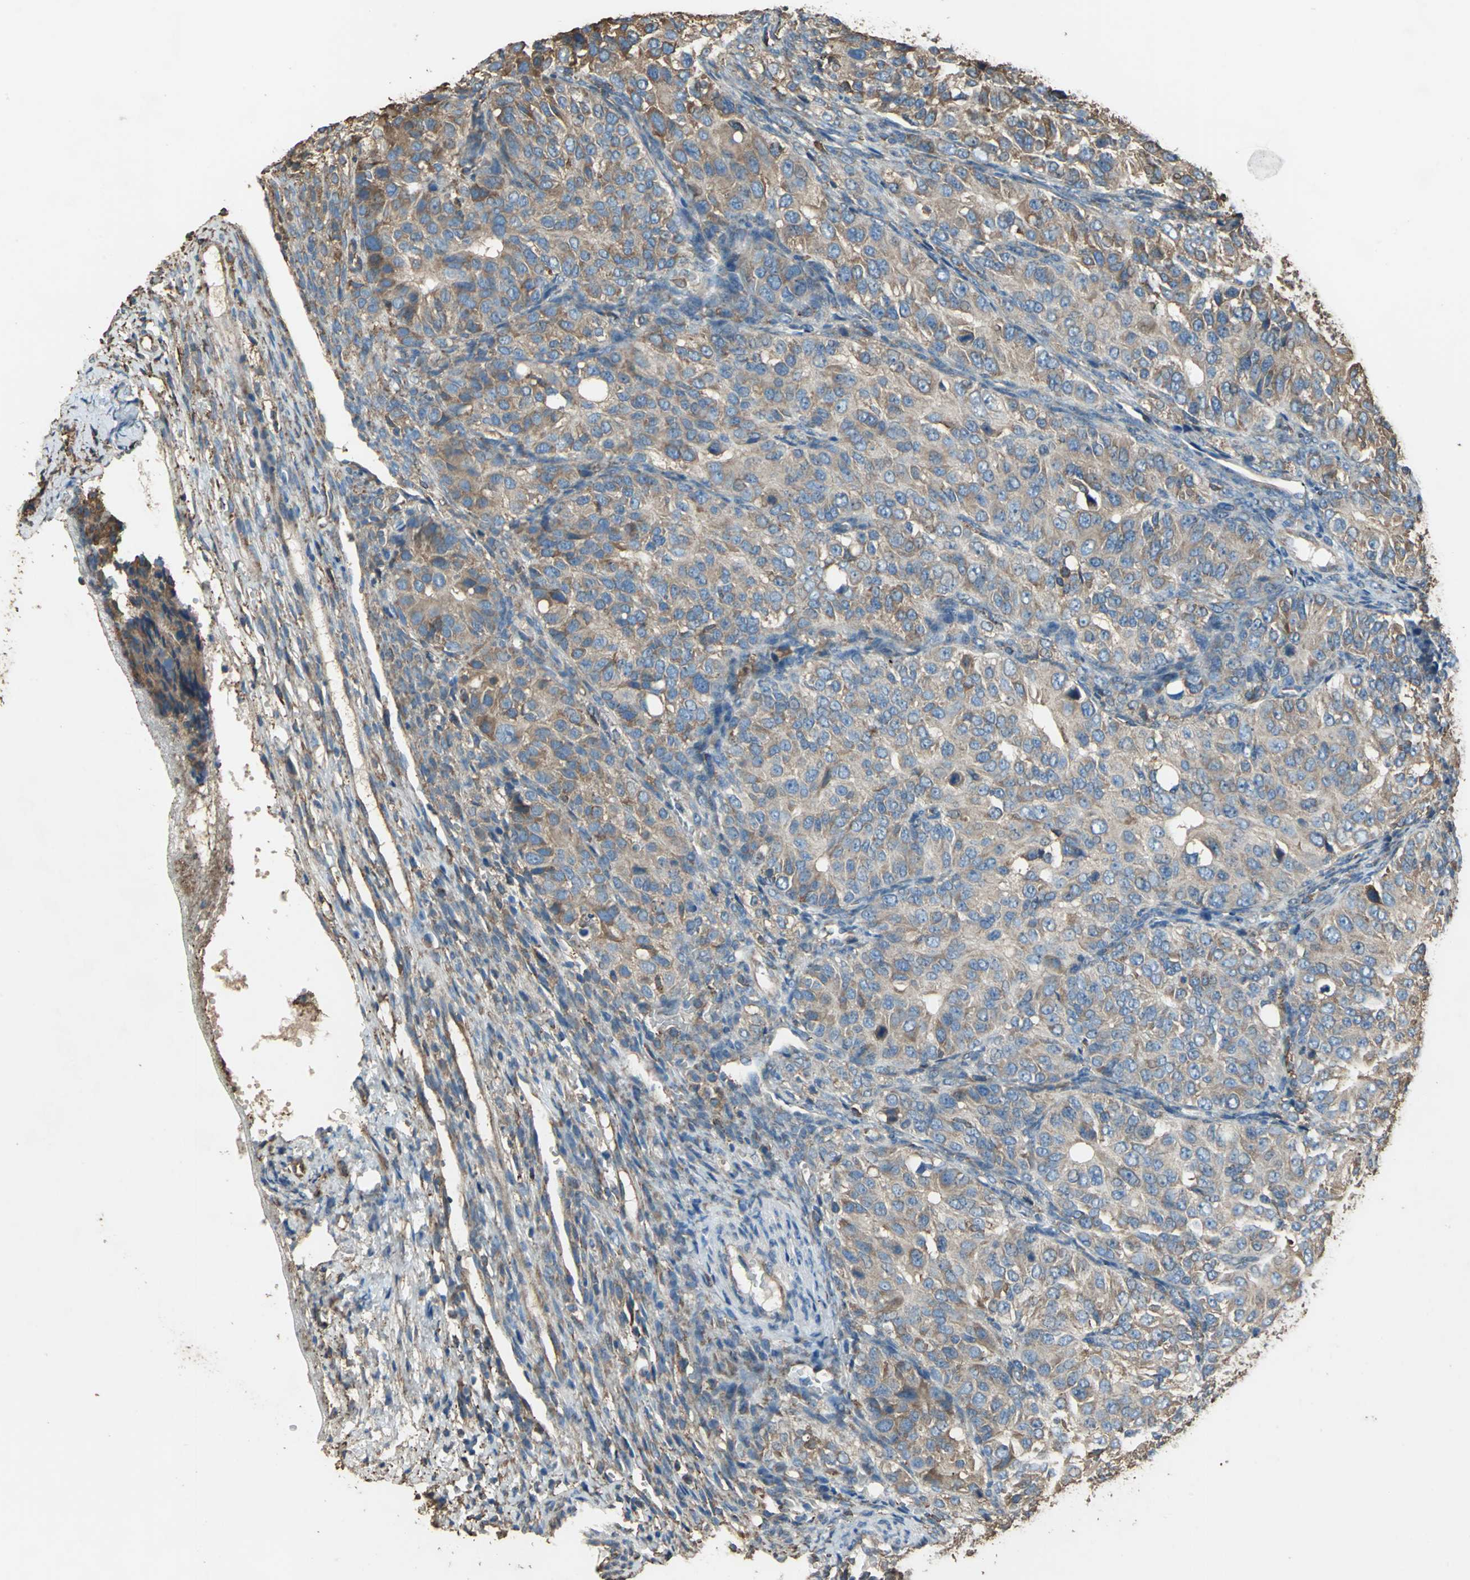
{"staining": {"intensity": "moderate", "quantity": ">75%", "location": "cytoplasmic/membranous"}, "tissue": "ovarian cancer", "cell_type": "Tumor cells", "image_type": "cancer", "snomed": [{"axis": "morphology", "description": "Carcinoma, endometroid"}, {"axis": "topography", "description": "Ovary"}], "caption": "A high-resolution image shows immunohistochemistry (IHC) staining of endometroid carcinoma (ovarian), which demonstrates moderate cytoplasmic/membranous expression in approximately >75% of tumor cells. (brown staining indicates protein expression, while blue staining denotes nuclei).", "gene": "GPANK1", "patient": {"sex": "female", "age": 51}}